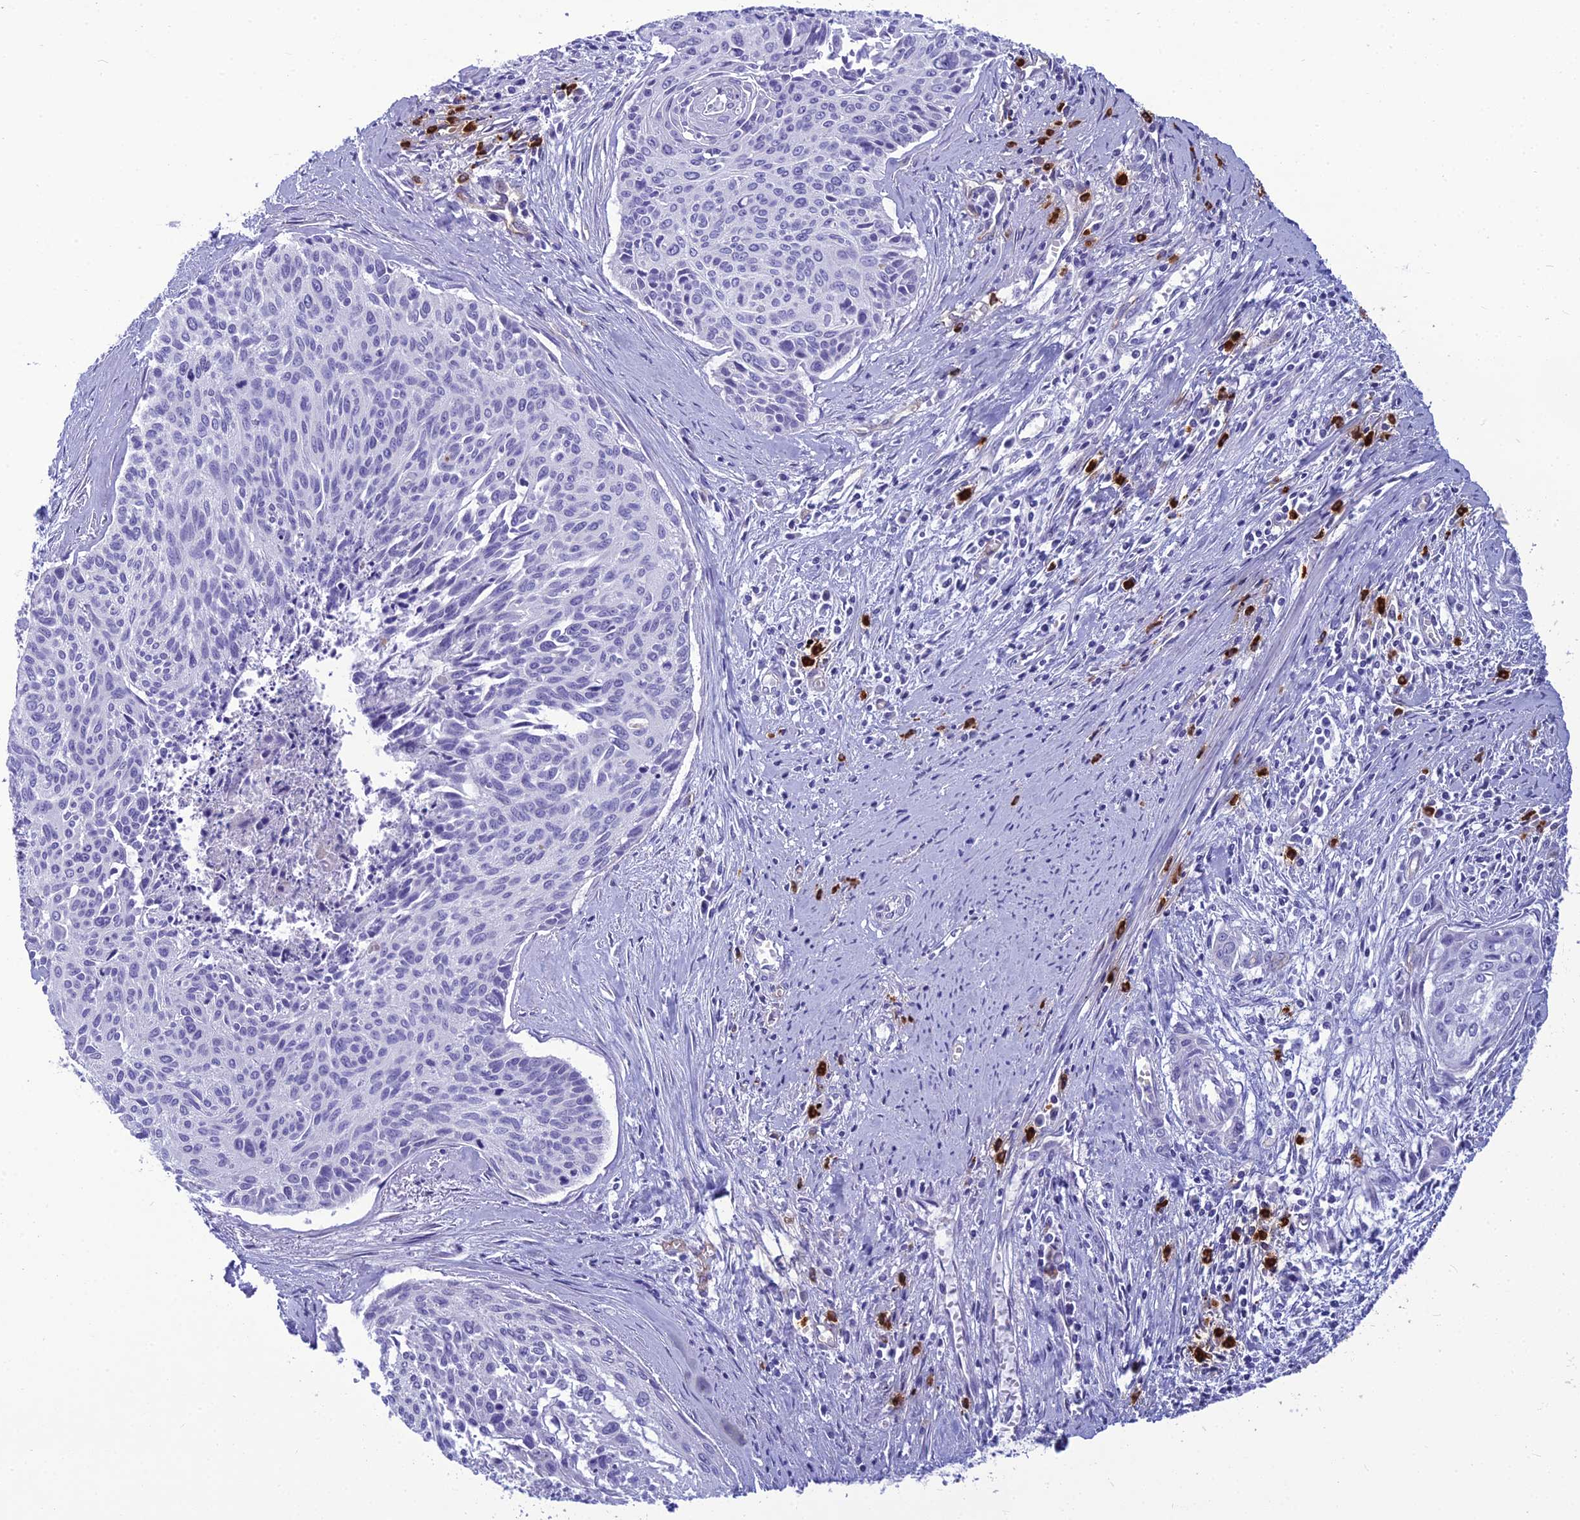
{"staining": {"intensity": "negative", "quantity": "none", "location": "none"}, "tissue": "cervical cancer", "cell_type": "Tumor cells", "image_type": "cancer", "snomed": [{"axis": "morphology", "description": "Squamous cell carcinoma, NOS"}, {"axis": "topography", "description": "Cervix"}], "caption": "An IHC histopathology image of cervical cancer is shown. There is no staining in tumor cells of cervical cancer. (Brightfield microscopy of DAB immunohistochemistry (IHC) at high magnification).", "gene": "BBS7", "patient": {"sex": "female", "age": 55}}